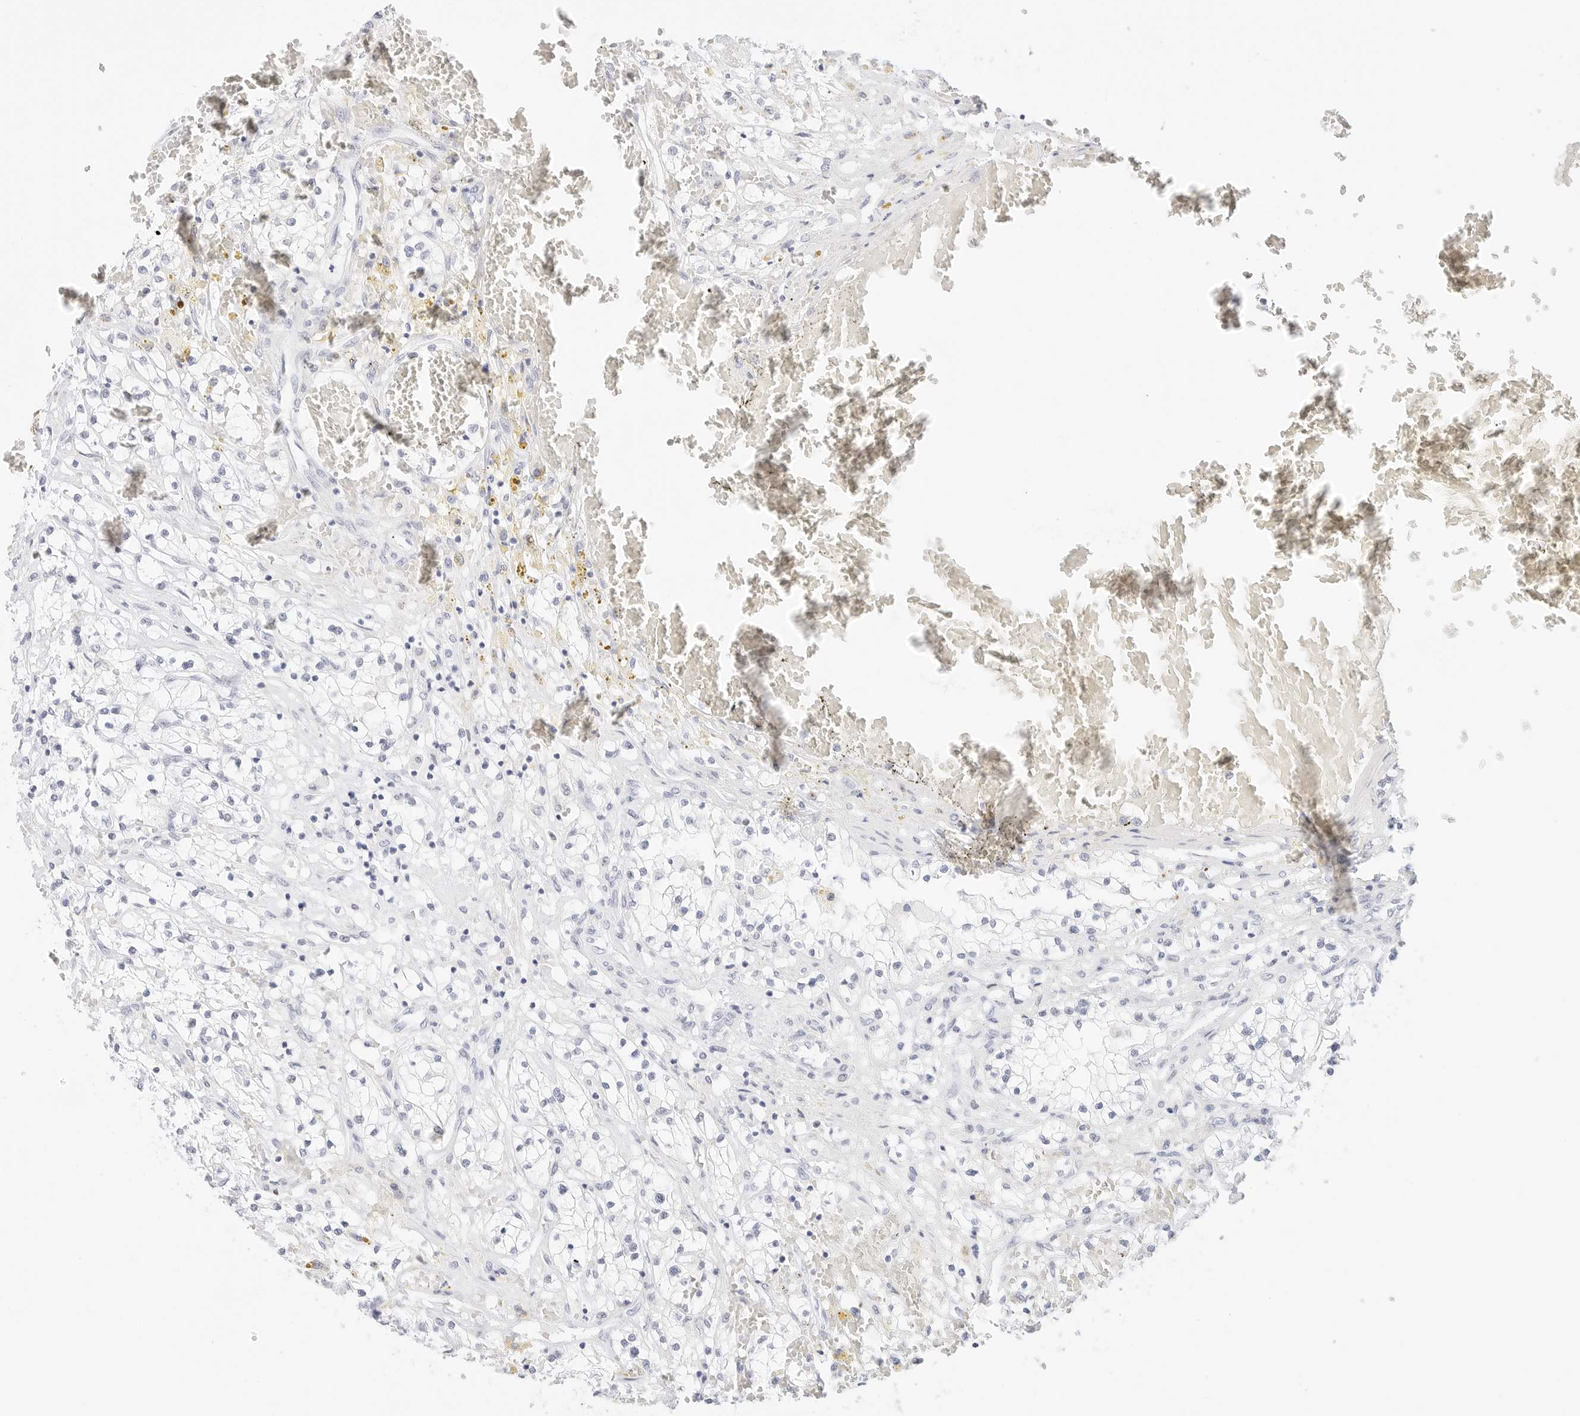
{"staining": {"intensity": "negative", "quantity": "none", "location": "none"}, "tissue": "renal cancer", "cell_type": "Tumor cells", "image_type": "cancer", "snomed": [{"axis": "morphology", "description": "Normal tissue, NOS"}, {"axis": "morphology", "description": "Adenocarcinoma, NOS"}, {"axis": "topography", "description": "Kidney"}], "caption": "High magnification brightfield microscopy of renal cancer (adenocarcinoma) stained with DAB (brown) and counterstained with hematoxylin (blue): tumor cells show no significant expression.", "gene": "CDH1", "patient": {"sex": "male", "age": 68}}